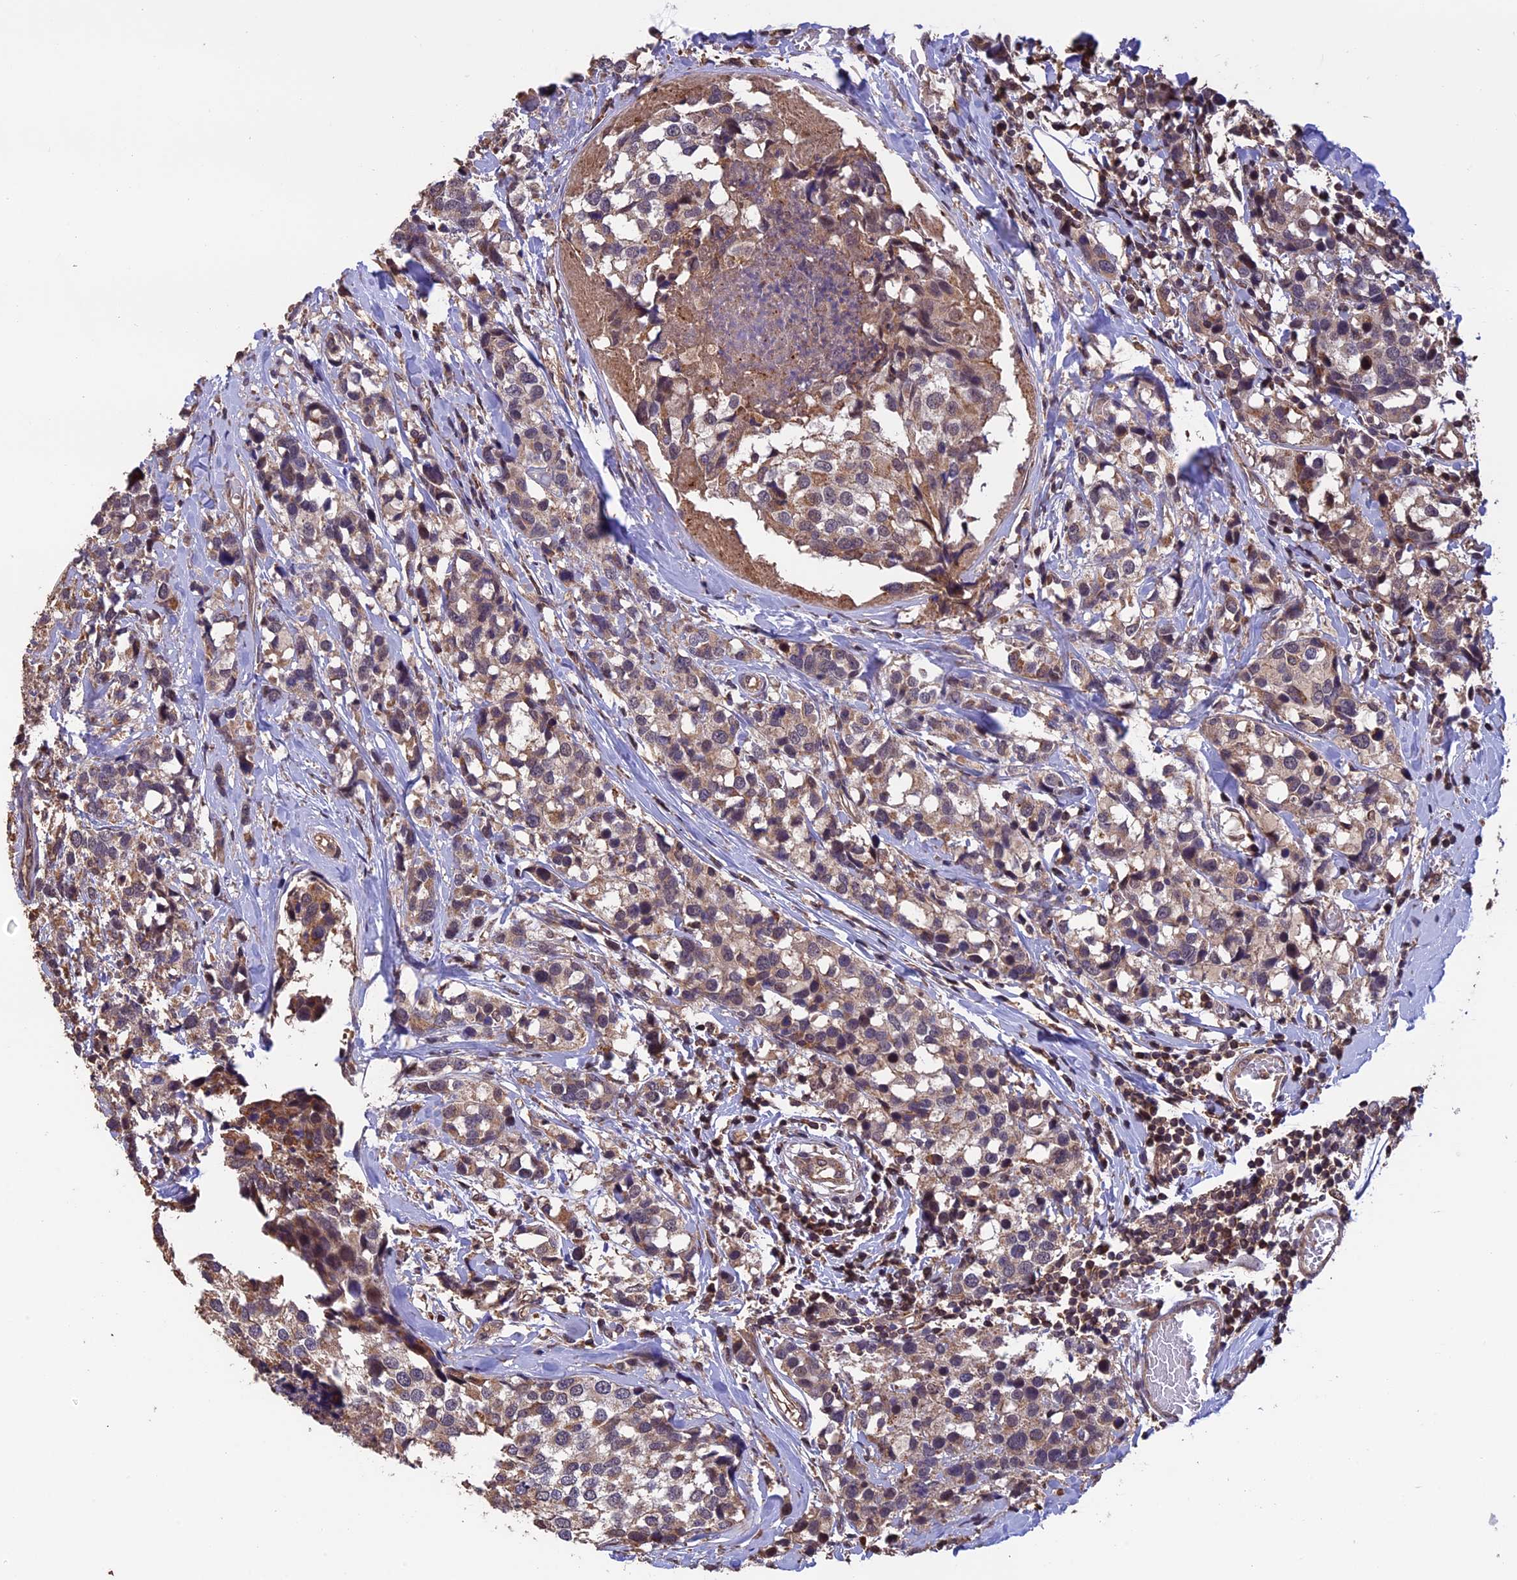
{"staining": {"intensity": "weak", "quantity": ">75%", "location": "cytoplasmic/membranous"}, "tissue": "breast cancer", "cell_type": "Tumor cells", "image_type": "cancer", "snomed": [{"axis": "morphology", "description": "Lobular carcinoma"}, {"axis": "topography", "description": "Breast"}], "caption": "A low amount of weak cytoplasmic/membranous expression is appreciated in approximately >75% of tumor cells in breast cancer tissue.", "gene": "PKD2L2", "patient": {"sex": "female", "age": 59}}